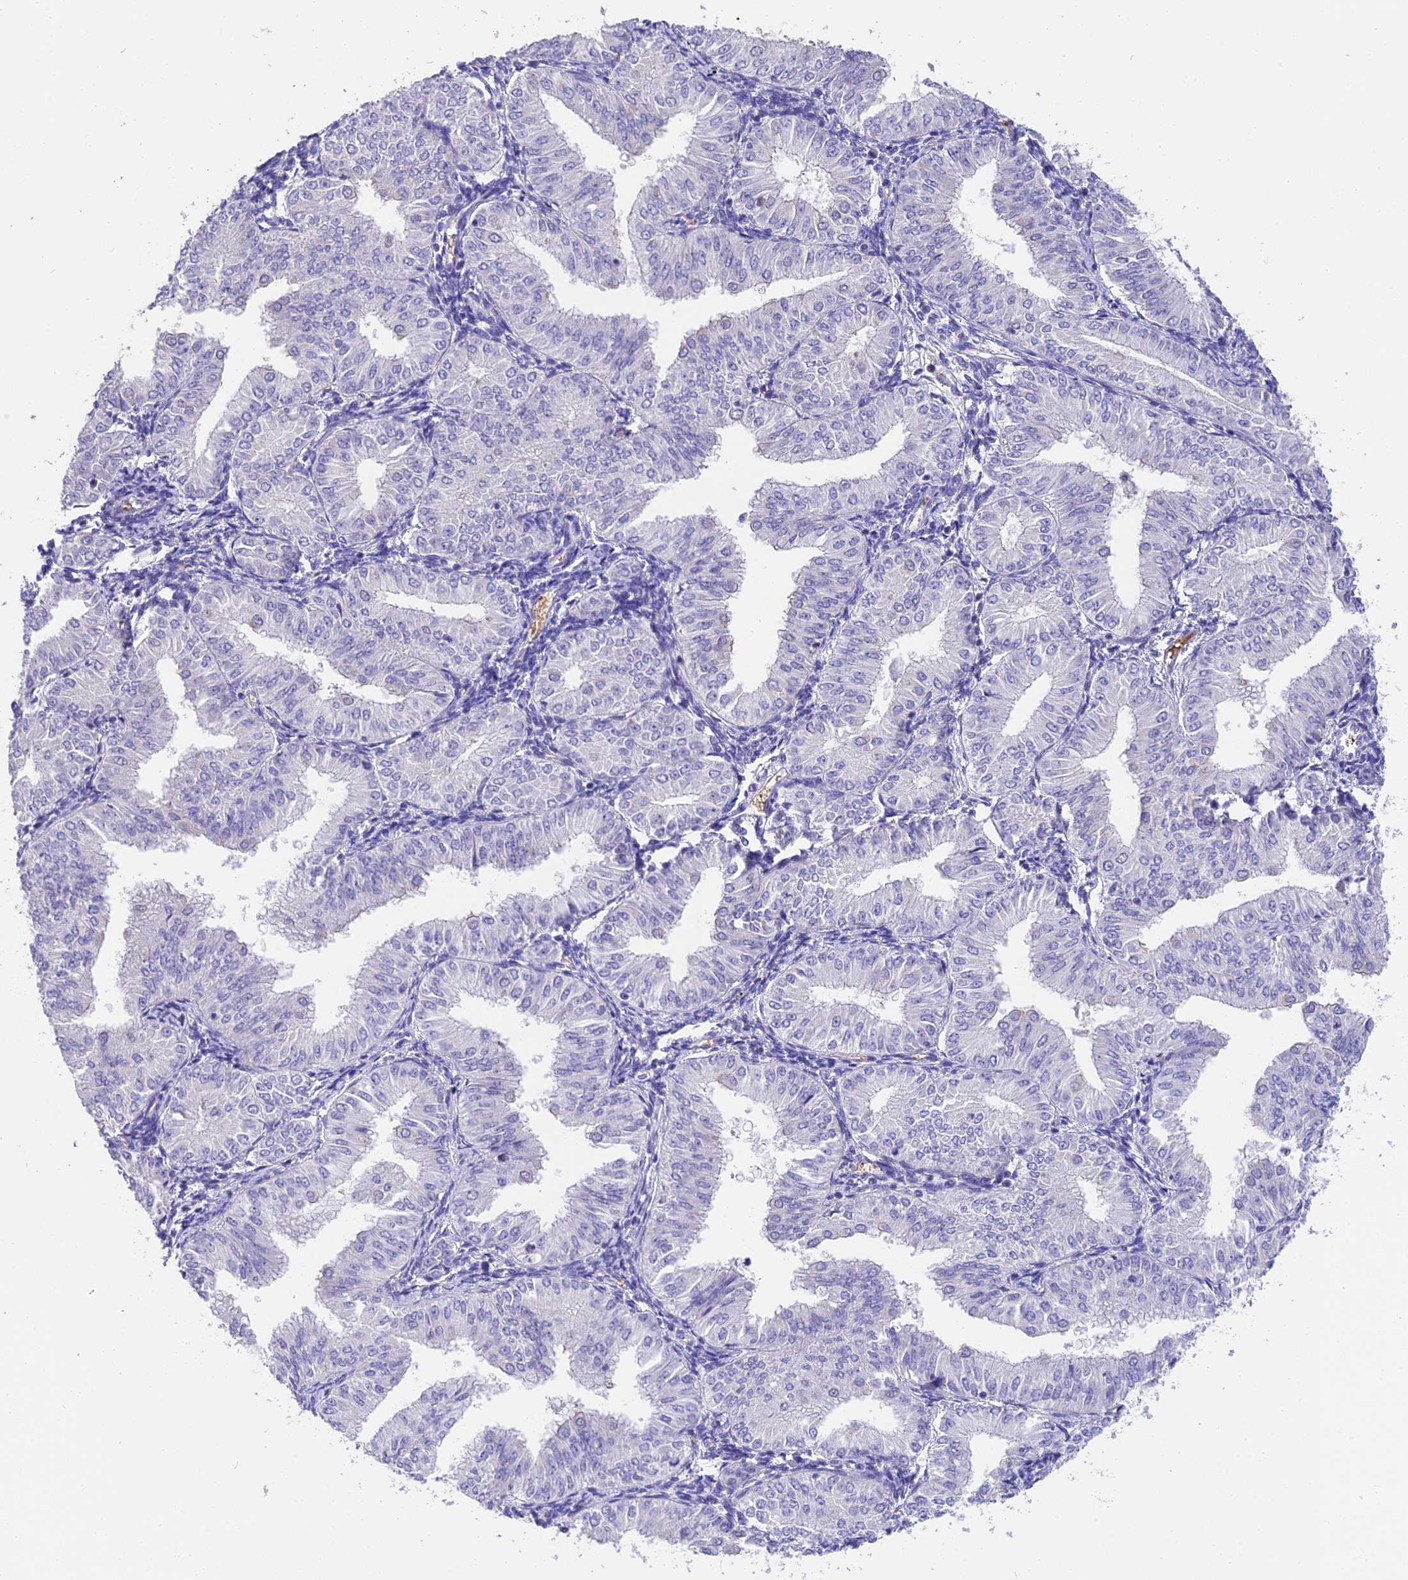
{"staining": {"intensity": "negative", "quantity": "none", "location": "none"}, "tissue": "endometrial cancer", "cell_type": "Tumor cells", "image_type": "cancer", "snomed": [{"axis": "morphology", "description": "Normal tissue, NOS"}, {"axis": "morphology", "description": "Adenocarcinoma, NOS"}, {"axis": "topography", "description": "Endometrium"}], "caption": "Immunohistochemistry (IHC) of human endometrial adenocarcinoma shows no expression in tumor cells.", "gene": "TNNC2", "patient": {"sex": "female", "age": 53}}